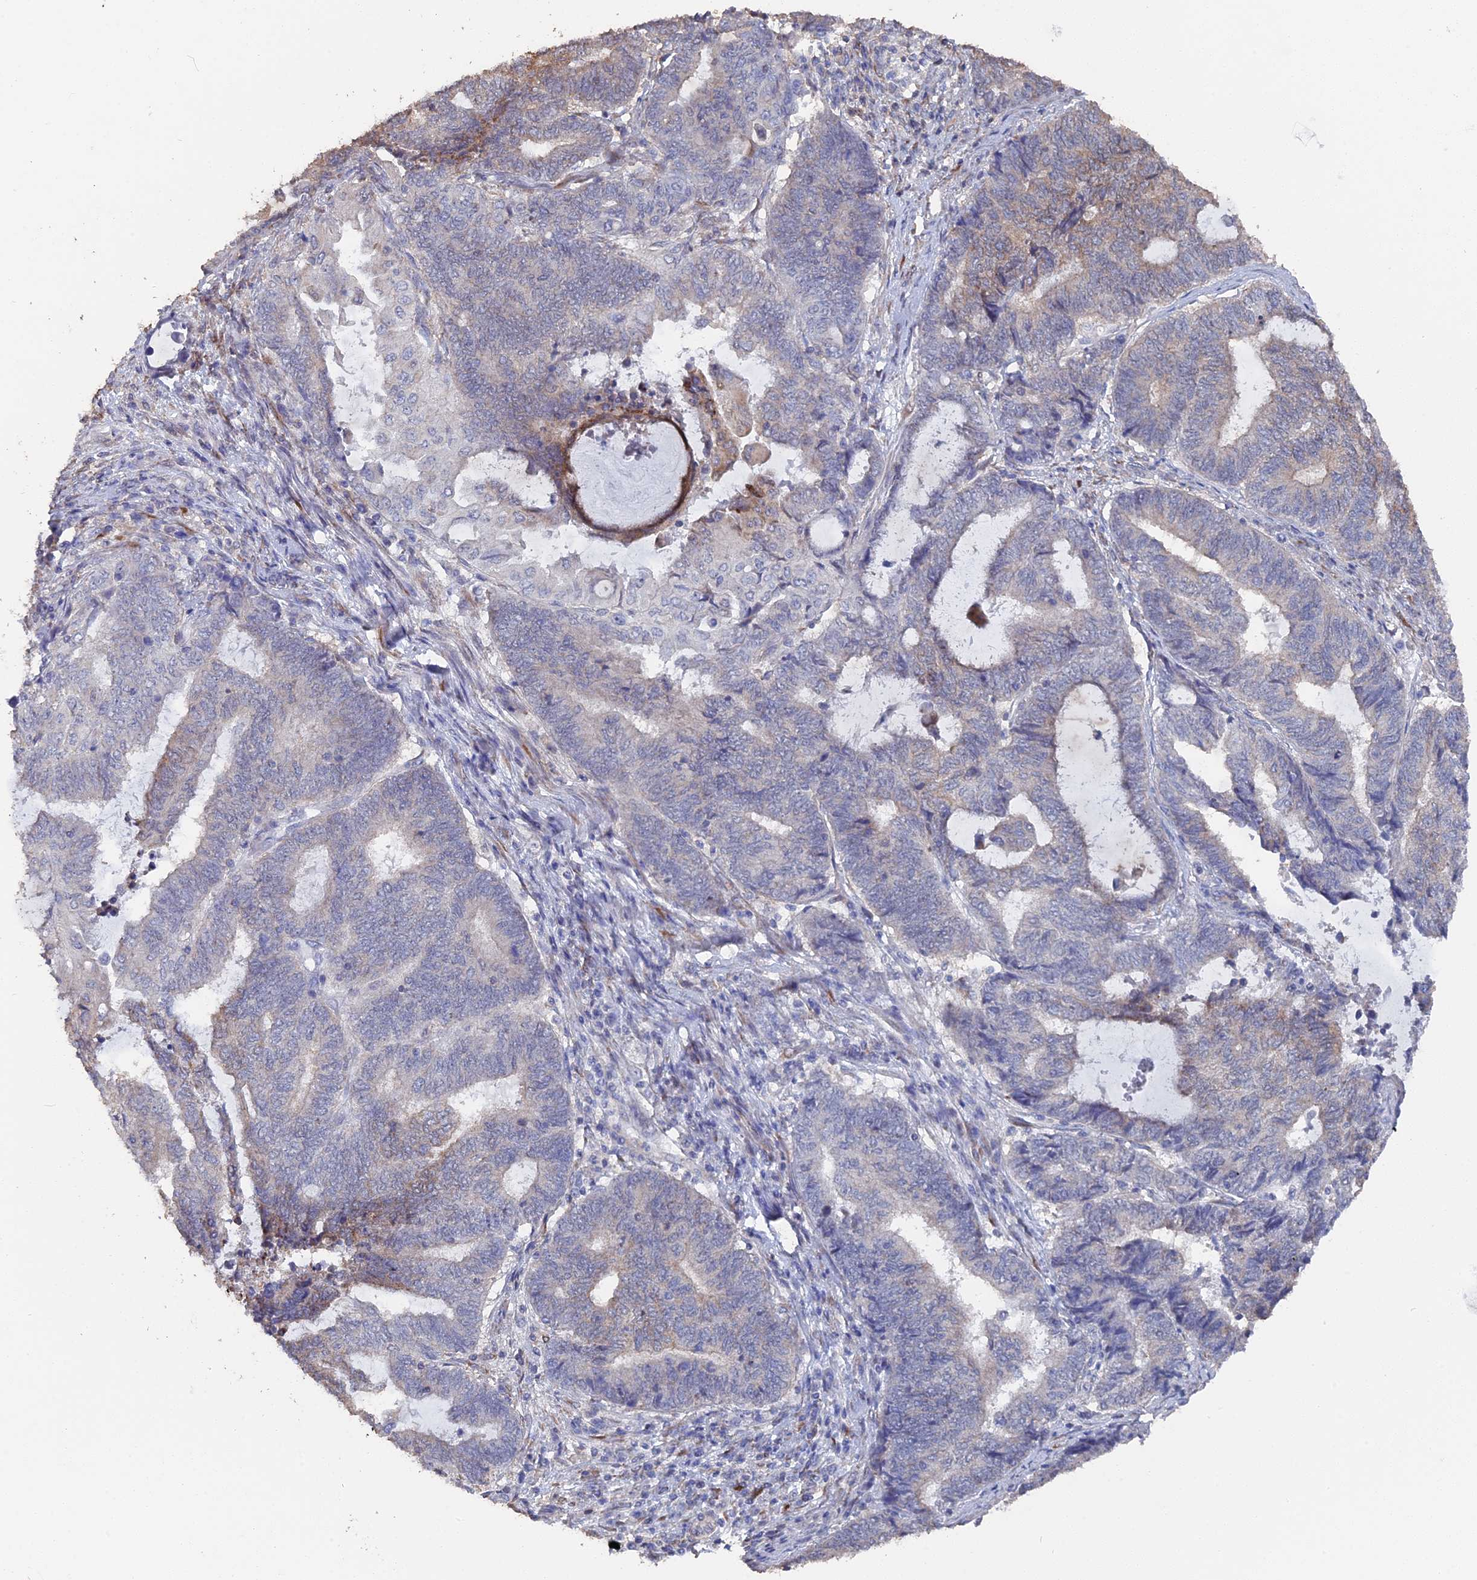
{"staining": {"intensity": "weak", "quantity": "<25%", "location": "cytoplasmic/membranous"}, "tissue": "endometrial cancer", "cell_type": "Tumor cells", "image_type": "cancer", "snomed": [{"axis": "morphology", "description": "Adenocarcinoma, NOS"}, {"axis": "topography", "description": "Uterus"}, {"axis": "topography", "description": "Endometrium"}], "caption": "This histopathology image is of endometrial adenocarcinoma stained with IHC to label a protein in brown with the nuclei are counter-stained blue. There is no expression in tumor cells.", "gene": "SEMG2", "patient": {"sex": "female", "age": 70}}